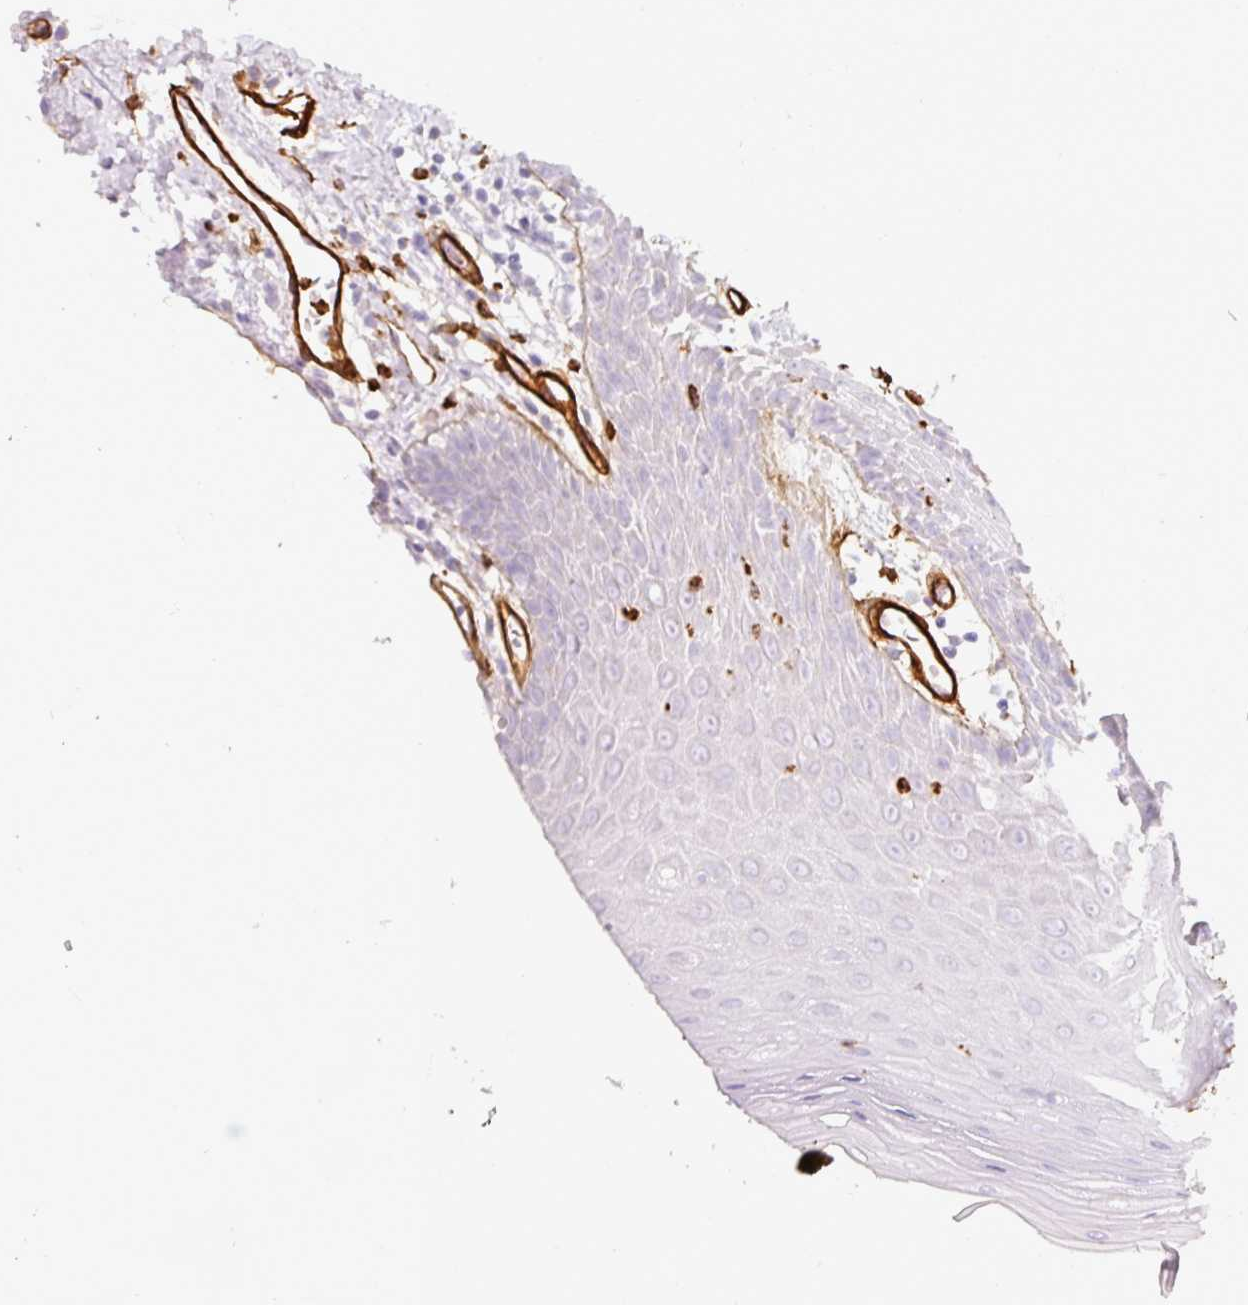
{"staining": {"intensity": "negative", "quantity": "none", "location": "none"}, "tissue": "oral mucosa", "cell_type": "Squamous epithelial cells", "image_type": "normal", "snomed": [{"axis": "morphology", "description": "Normal tissue, NOS"}, {"axis": "topography", "description": "Oral tissue"}, {"axis": "topography", "description": "Tounge, NOS"}], "caption": "The IHC photomicrograph has no significant positivity in squamous epithelial cells of oral mucosa. (Immunohistochemistry, brightfield microscopy, high magnification).", "gene": "LOXL4", "patient": {"sex": "female", "age": 59}}